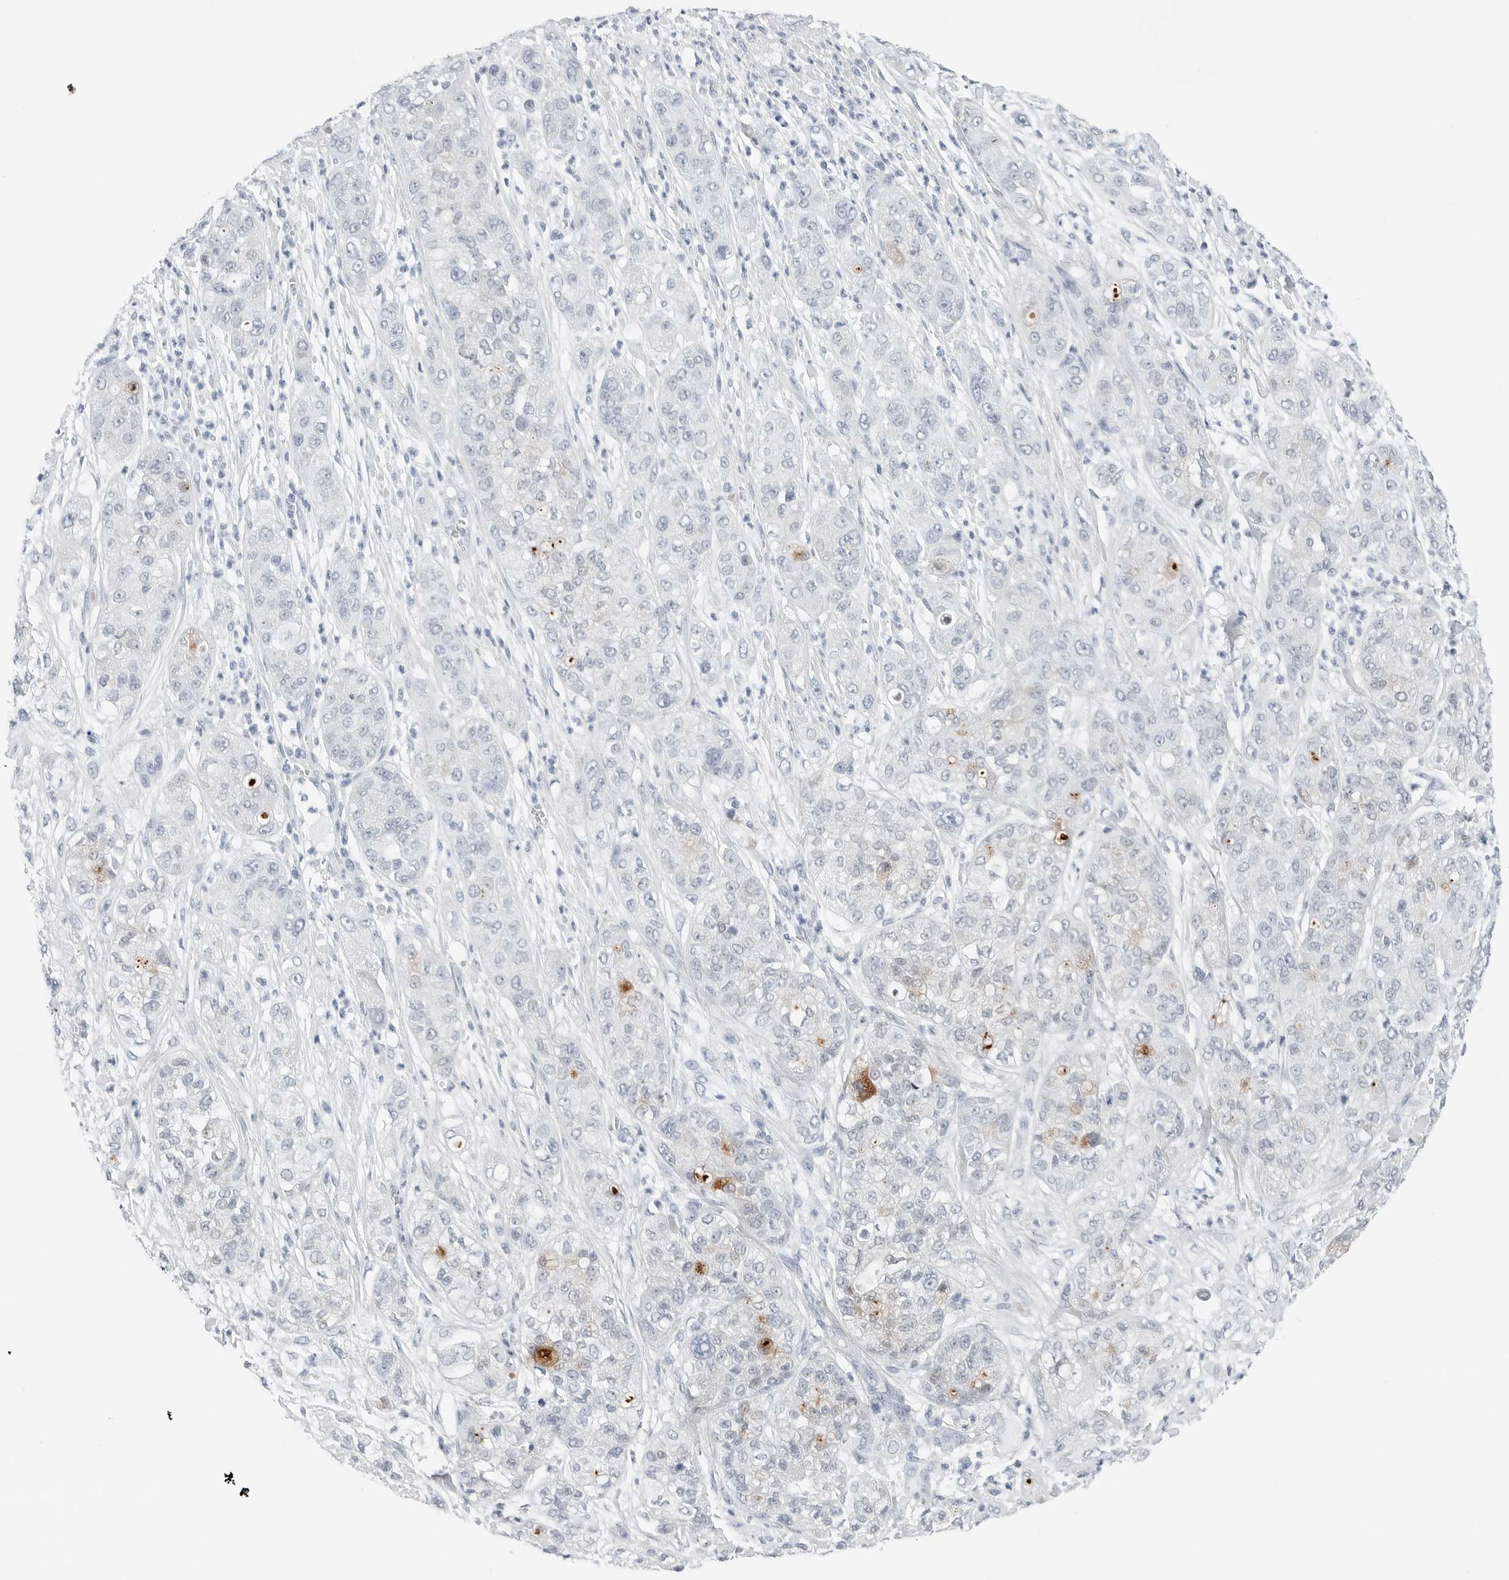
{"staining": {"intensity": "moderate", "quantity": "<25%", "location": "cytoplasmic/membranous"}, "tissue": "pancreatic cancer", "cell_type": "Tumor cells", "image_type": "cancer", "snomed": [{"axis": "morphology", "description": "Adenocarcinoma, NOS"}, {"axis": "topography", "description": "Pancreas"}], "caption": "Pancreatic cancer (adenocarcinoma) stained with IHC displays moderate cytoplasmic/membranous staining in about <25% of tumor cells.", "gene": "SLPI", "patient": {"sex": "female", "age": 78}}